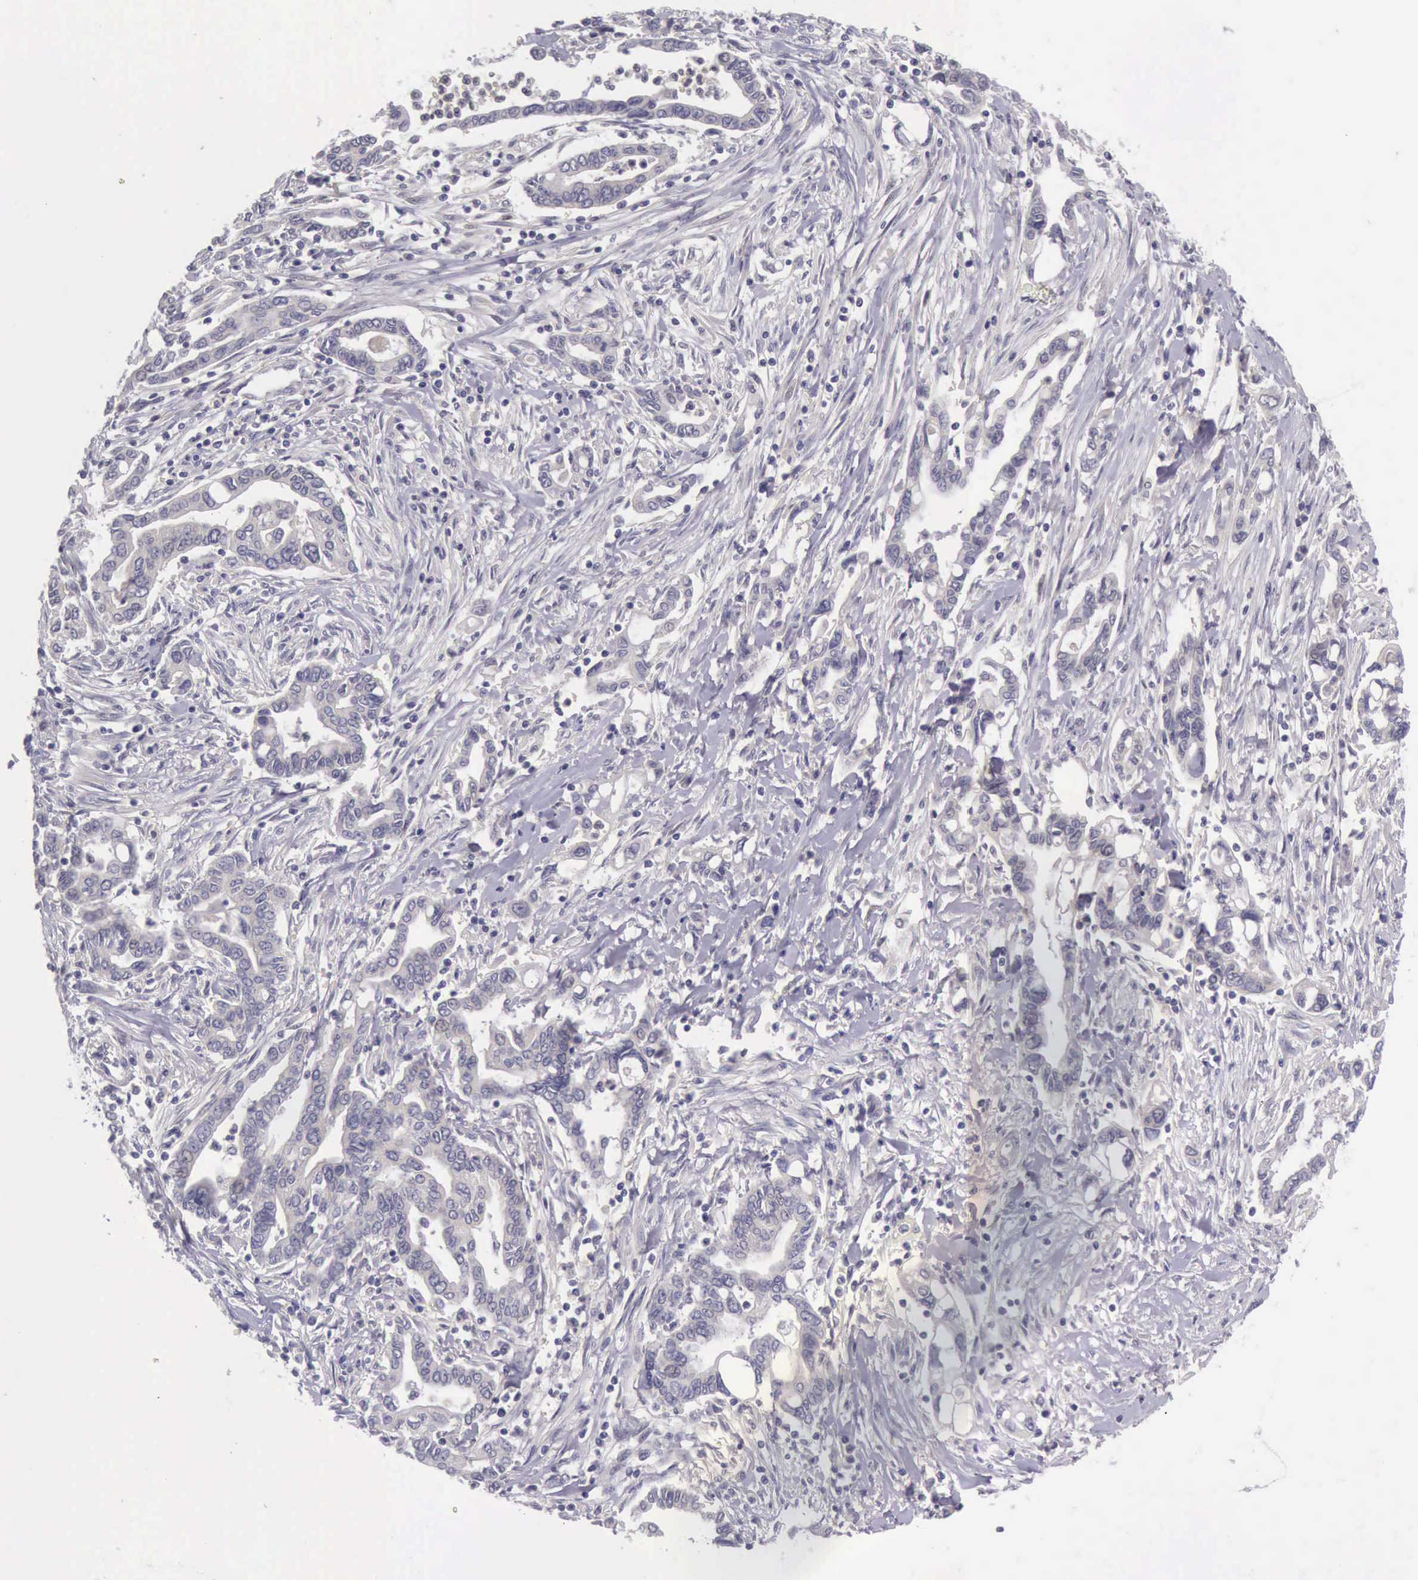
{"staining": {"intensity": "negative", "quantity": "none", "location": "none"}, "tissue": "pancreatic cancer", "cell_type": "Tumor cells", "image_type": "cancer", "snomed": [{"axis": "morphology", "description": "Adenocarcinoma, NOS"}, {"axis": "topography", "description": "Pancreas"}], "caption": "Tumor cells show no significant protein positivity in pancreatic cancer (adenocarcinoma).", "gene": "ARNT2", "patient": {"sex": "female", "age": 57}}